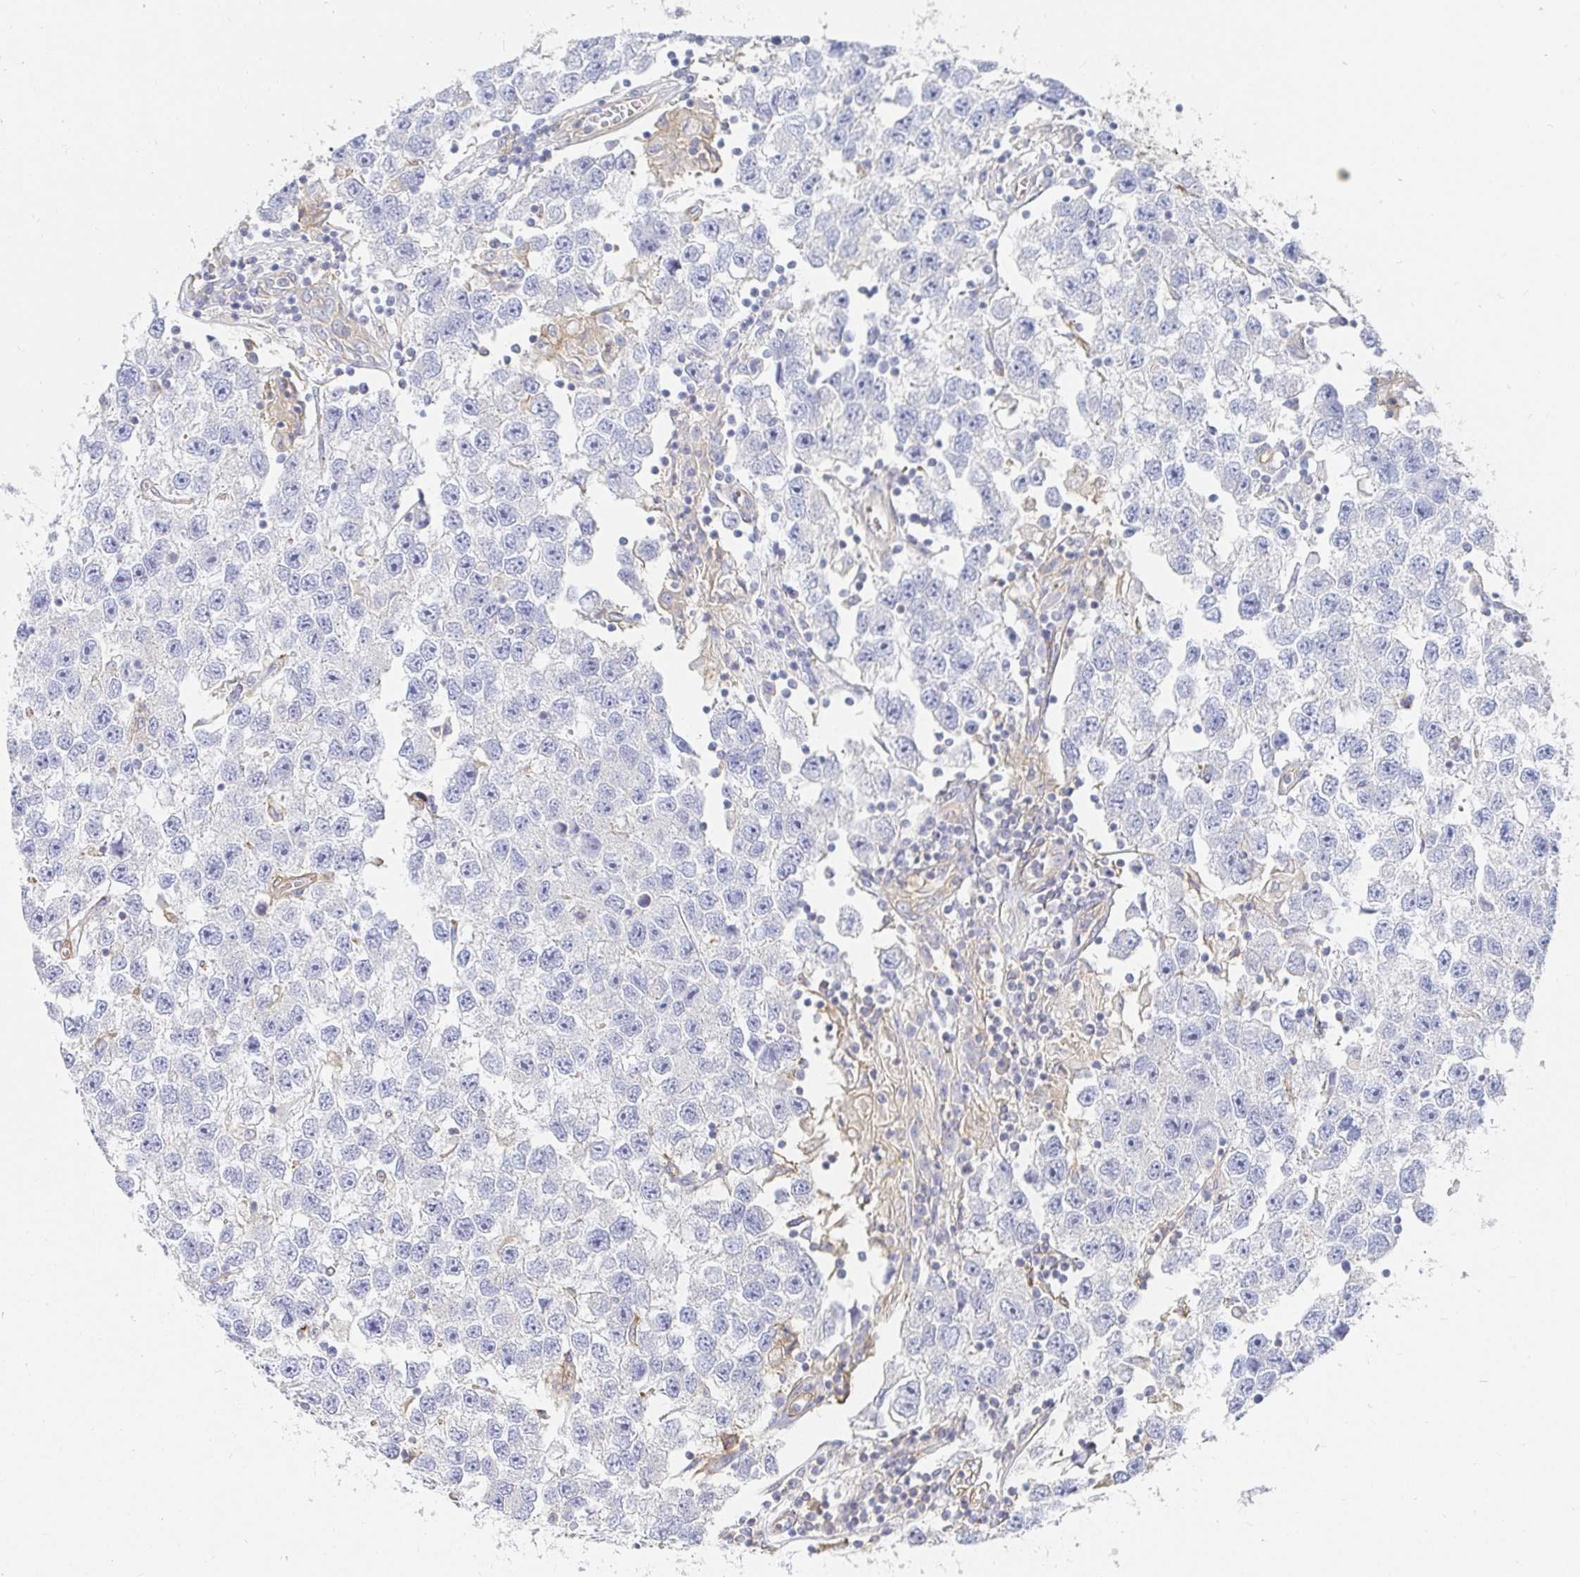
{"staining": {"intensity": "negative", "quantity": "none", "location": "none"}, "tissue": "testis cancer", "cell_type": "Tumor cells", "image_type": "cancer", "snomed": [{"axis": "morphology", "description": "Seminoma, NOS"}, {"axis": "topography", "description": "Testis"}], "caption": "Immunohistochemistry of human seminoma (testis) reveals no staining in tumor cells. (DAB immunohistochemistry with hematoxylin counter stain).", "gene": "TSPAN19", "patient": {"sex": "male", "age": 26}}